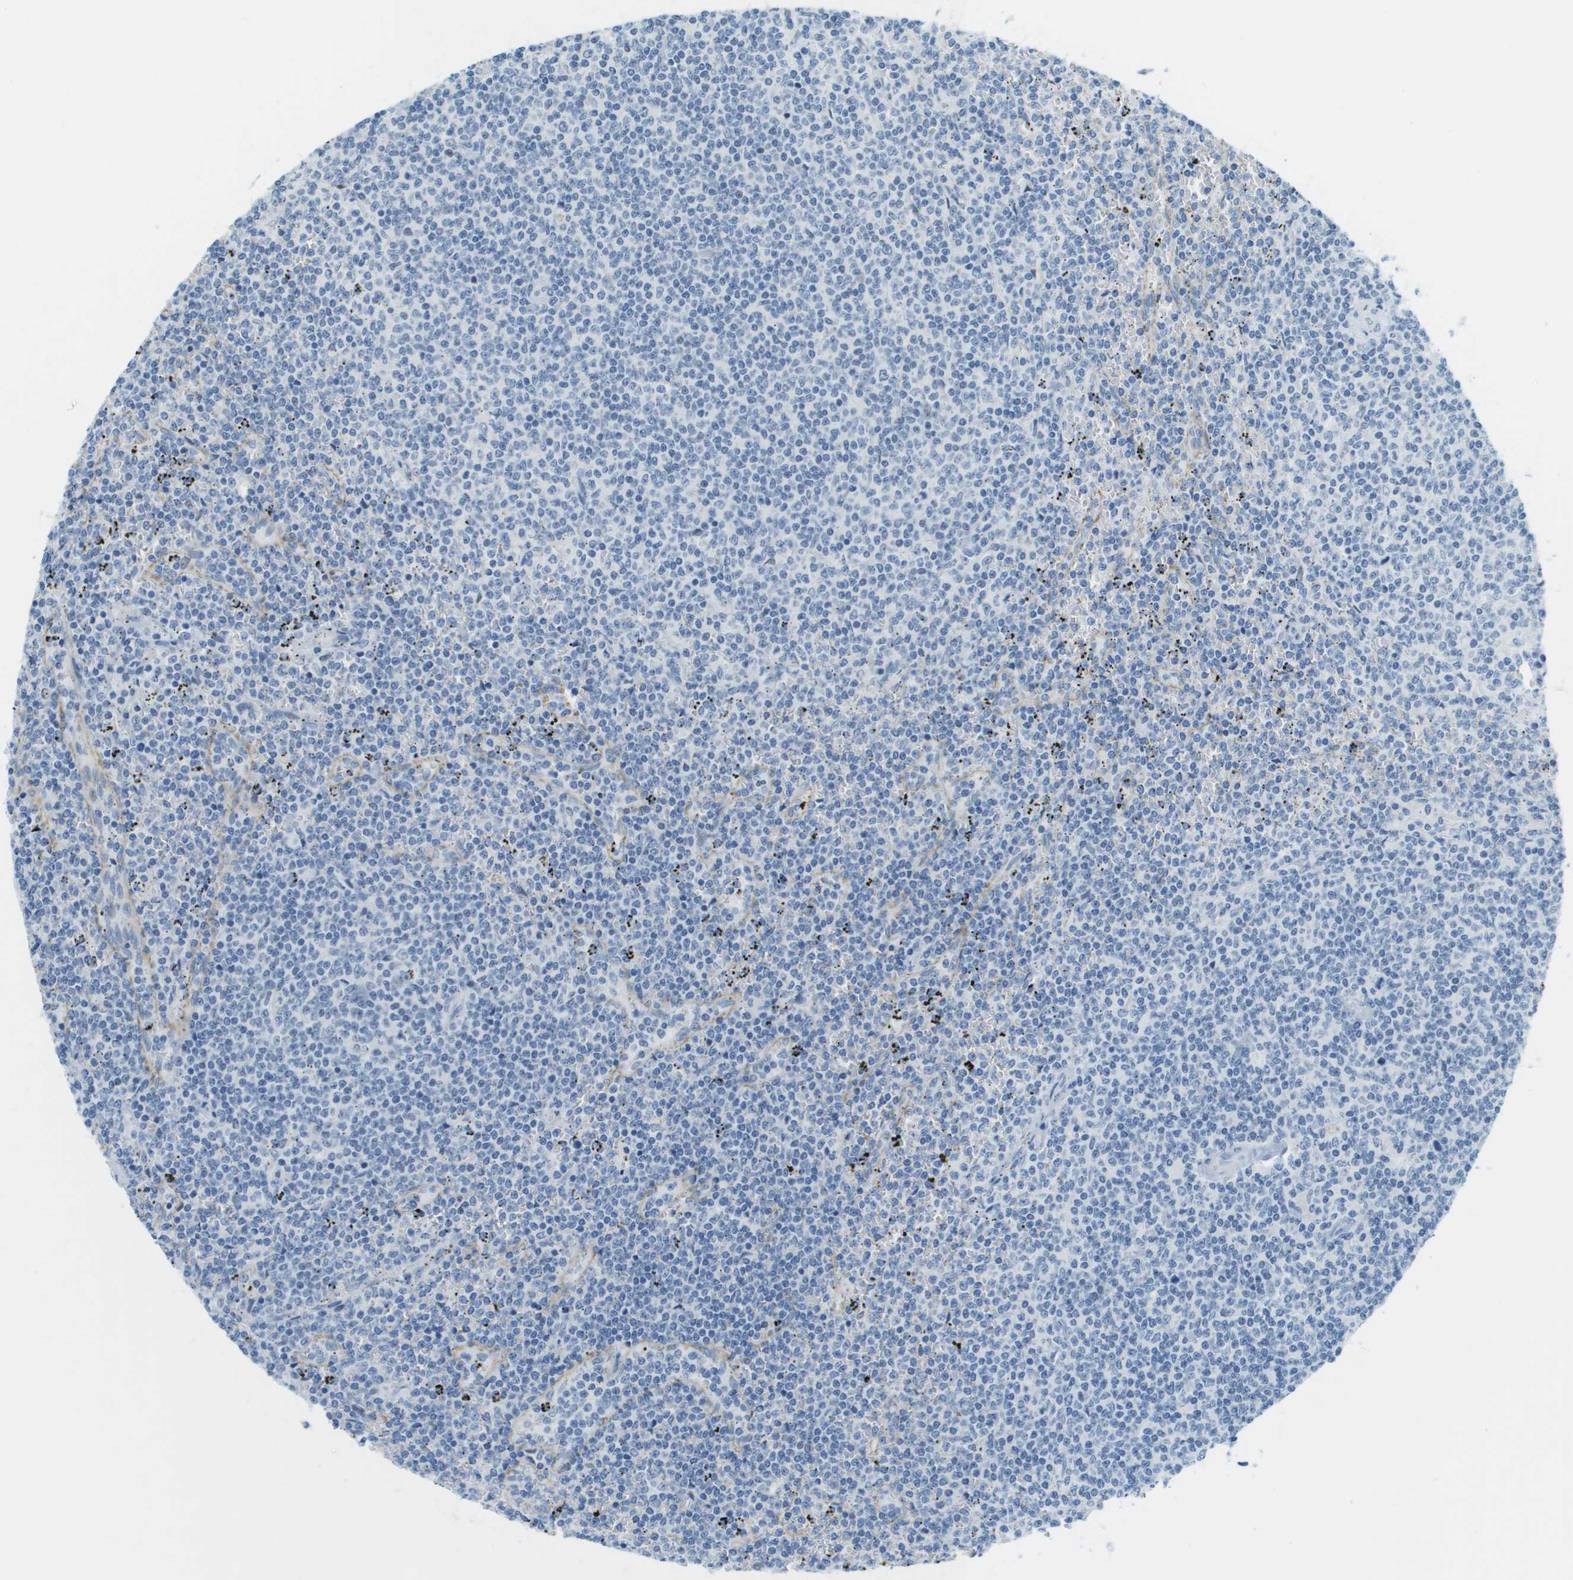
{"staining": {"intensity": "negative", "quantity": "none", "location": "none"}, "tissue": "lymphoma", "cell_type": "Tumor cells", "image_type": "cancer", "snomed": [{"axis": "morphology", "description": "Malignant lymphoma, non-Hodgkin's type, Low grade"}, {"axis": "topography", "description": "Spleen"}], "caption": "There is no significant positivity in tumor cells of malignant lymphoma, non-Hodgkin's type (low-grade). The staining is performed using DAB (3,3'-diaminobenzidine) brown chromogen with nuclei counter-stained in using hematoxylin.", "gene": "CDHR2", "patient": {"sex": "female", "age": 50}}